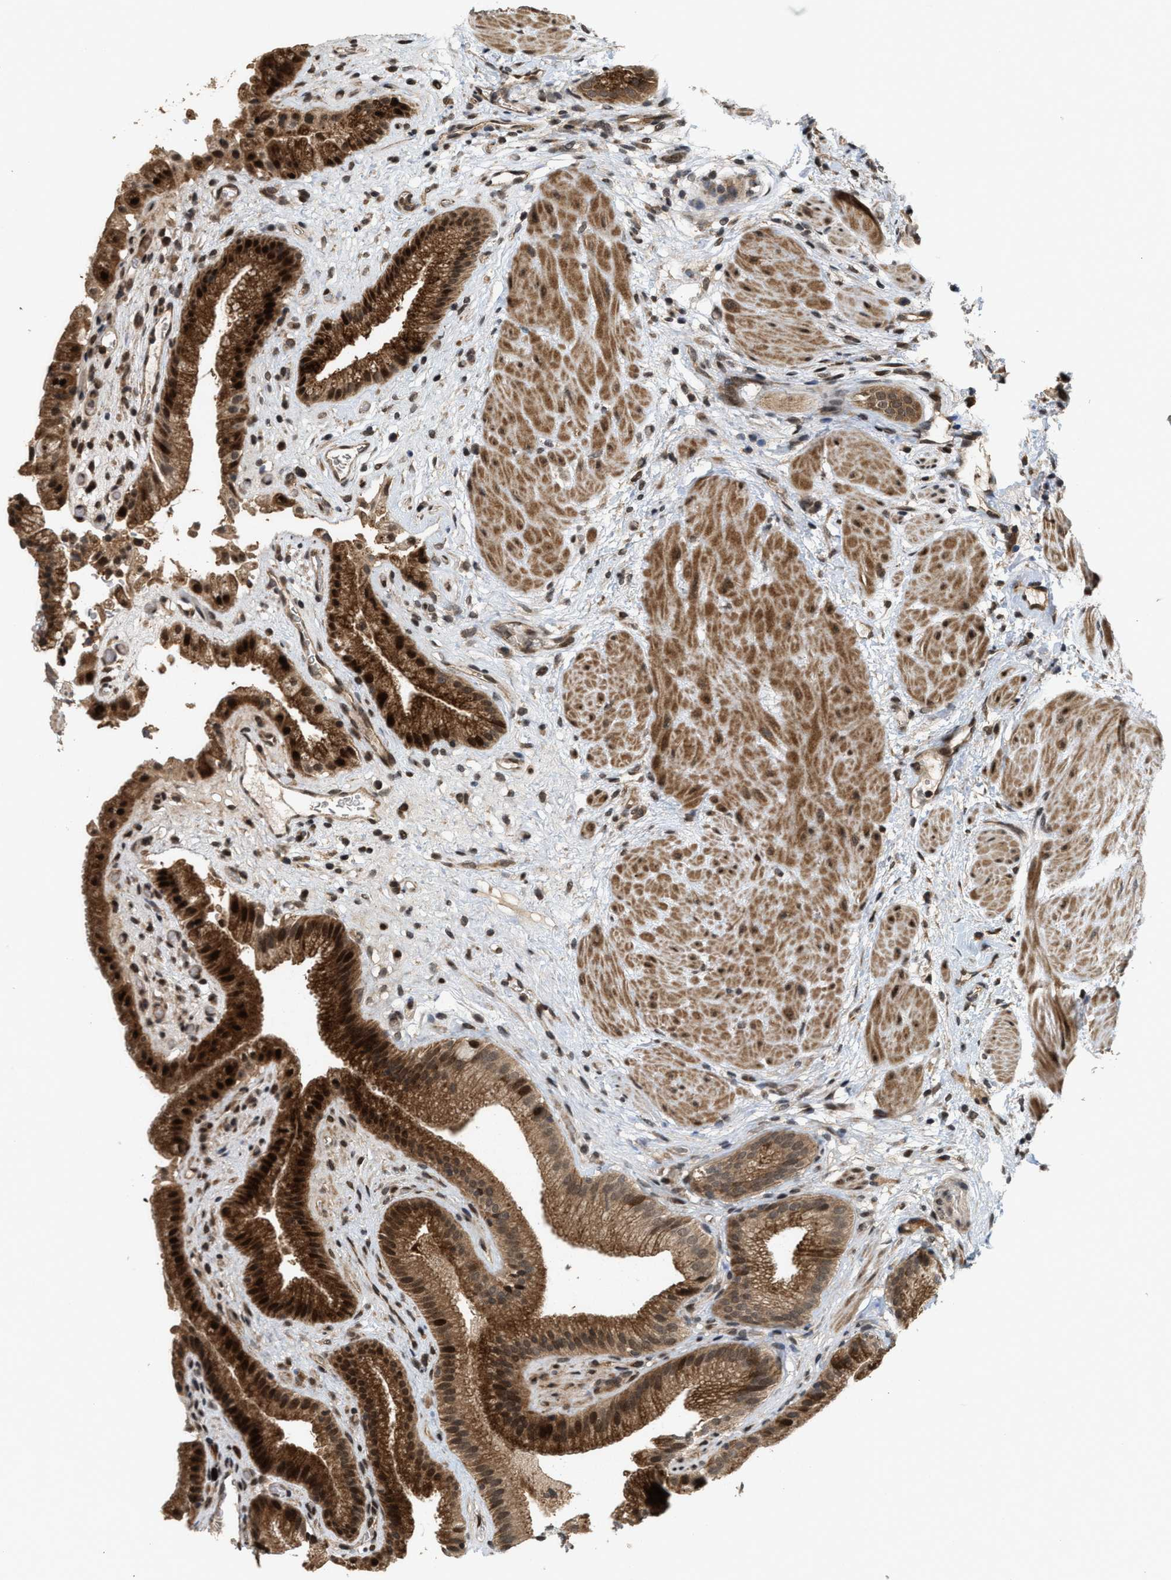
{"staining": {"intensity": "strong", "quantity": ">75%", "location": "cytoplasmic/membranous,nuclear"}, "tissue": "gallbladder", "cell_type": "Glandular cells", "image_type": "normal", "snomed": [{"axis": "morphology", "description": "Normal tissue, NOS"}, {"axis": "topography", "description": "Gallbladder"}], "caption": "Immunohistochemistry staining of benign gallbladder, which exhibits high levels of strong cytoplasmic/membranous,nuclear expression in approximately >75% of glandular cells indicating strong cytoplasmic/membranous,nuclear protein positivity. The staining was performed using DAB (3,3'-diaminobenzidine) (brown) for protein detection and nuclei were counterstained in hematoxylin (blue).", "gene": "ELP2", "patient": {"sex": "male", "age": 49}}